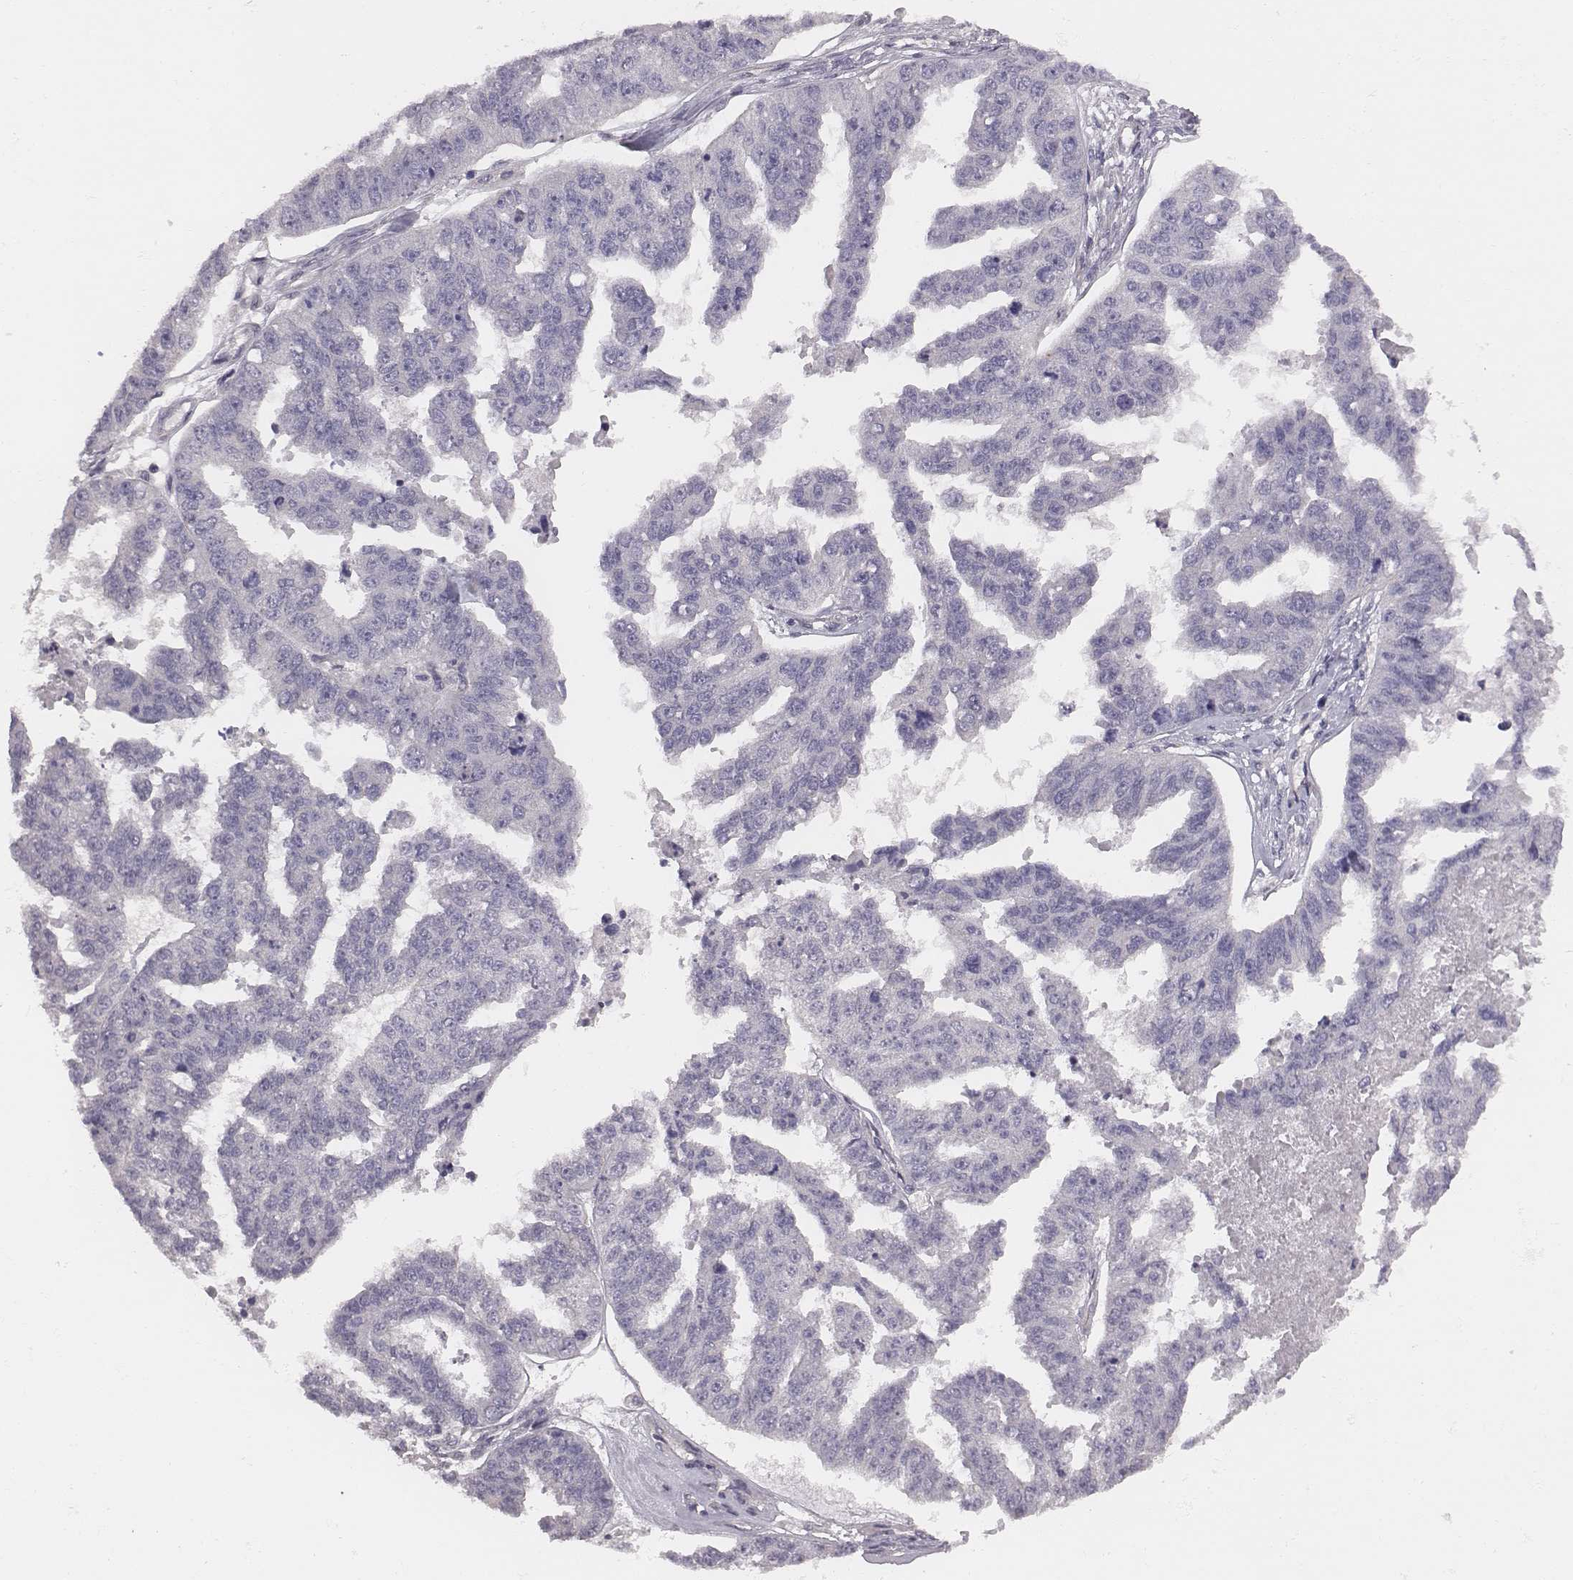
{"staining": {"intensity": "negative", "quantity": "none", "location": "none"}, "tissue": "ovarian cancer", "cell_type": "Tumor cells", "image_type": "cancer", "snomed": [{"axis": "morphology", "description": "Cystadenocarcinoma, serous, NOS"}, {"axis": "topography", "description": "Ovary"}], "caption": "Tumor cells are negative for protein expression in human ovarian cancer. (Stains: DAB immunohistochemistry (IHC) with hematoxylin counter stain, Microscopy: brightfield microscopy at high magnification).", "gene": "SCARF1", "patient": {"sex": "female", "age": 58}}